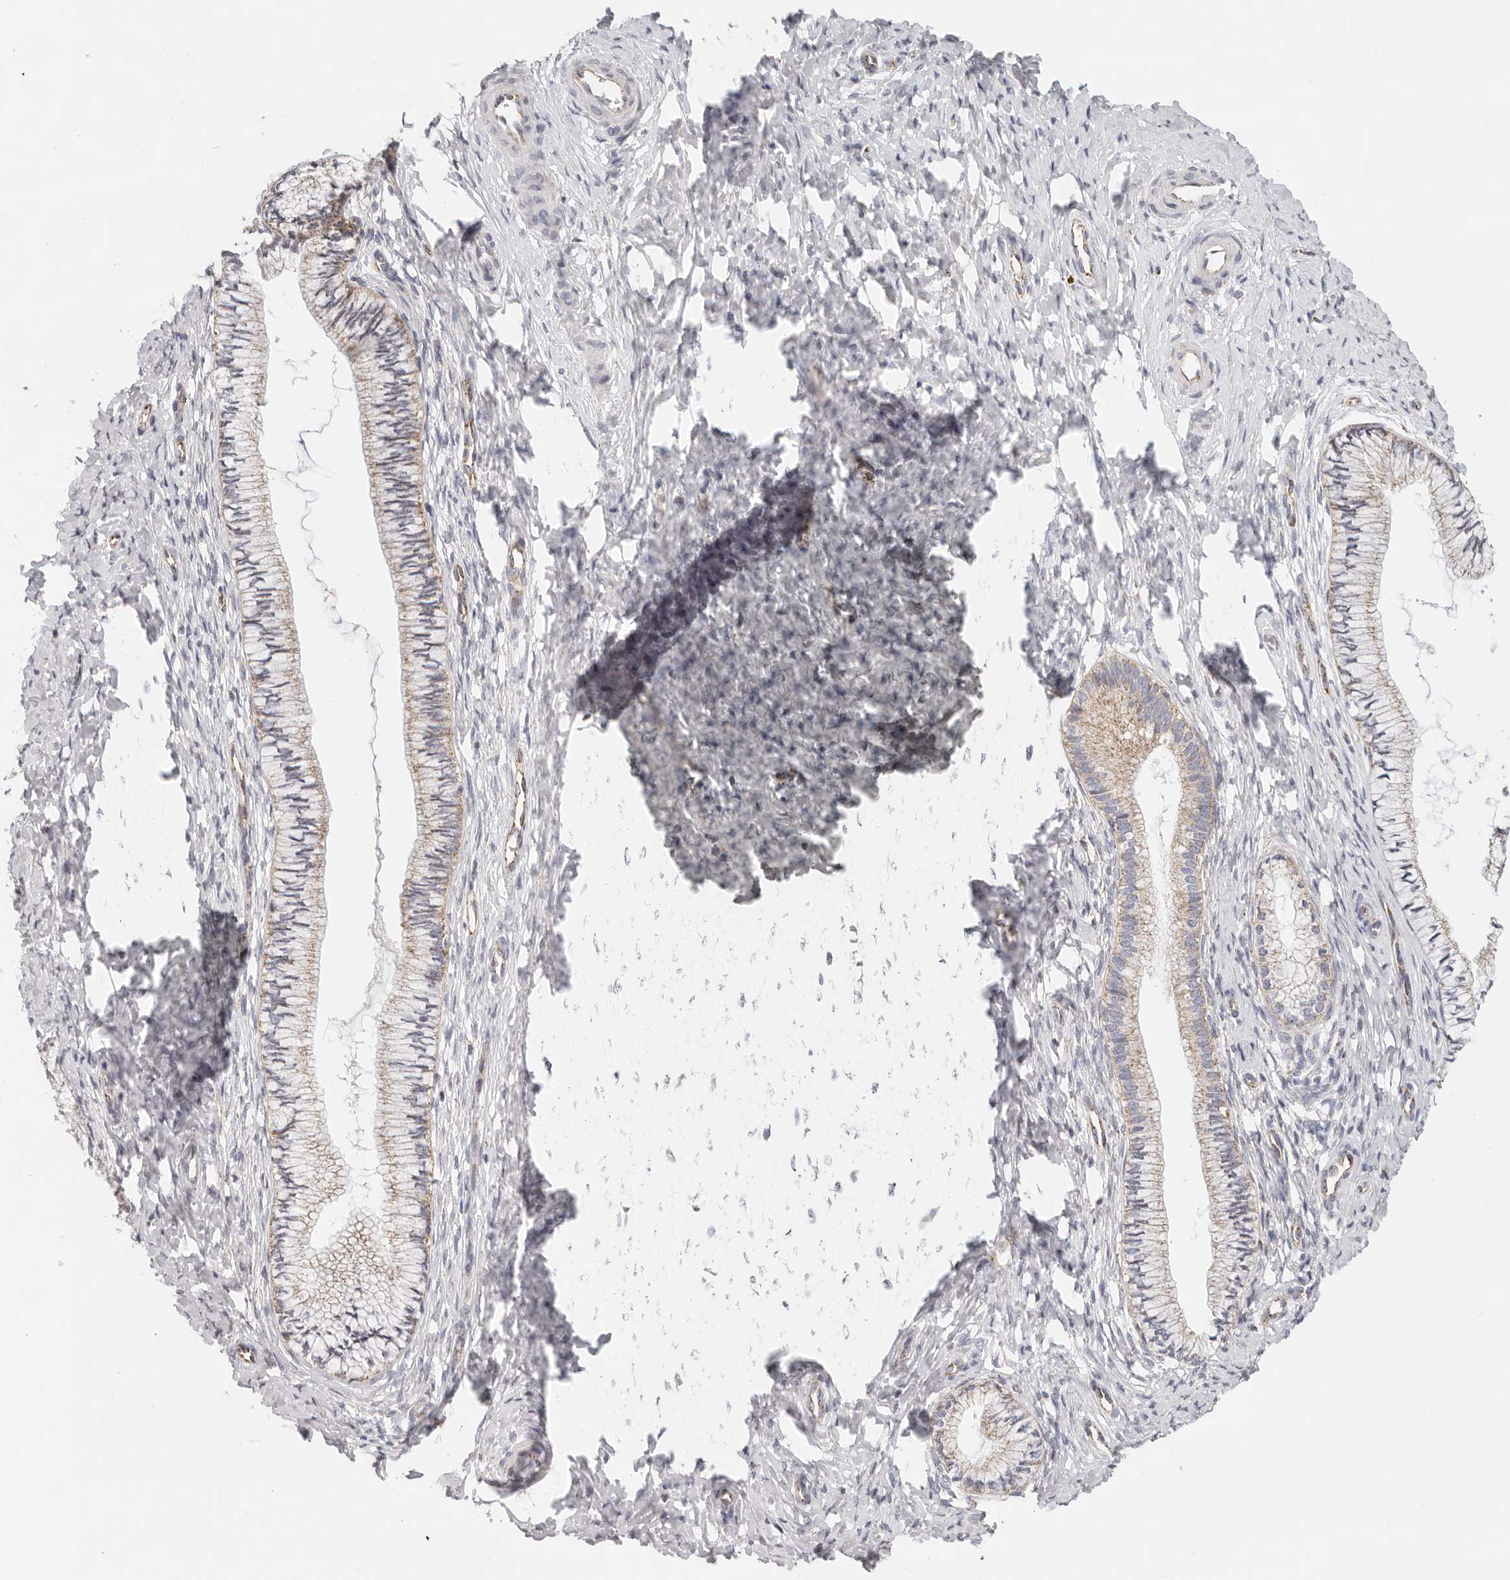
{"staining": {"intensity": "weak", "quantity": "25%-75%", "location": "cytoplasmic/membranous"}, "tissue": "cervix", "cell_type": "Glandular cells", "image_type": "normal", "snomed": [{"axis": "morphology", "description": "Normal tissue, NOS"}, {"axis": "topography", "description": "Cervix"}], "caption": "Immunohistochemistry (DAB (3,3'-diaminobenzidine)) staining of unremarkable cervix exhibits weak cytoplasmic/membranous protein staining in approximately 25%-75% of glandular cells. The protein is shown in brown color, while the nuclei are stained blue.", "gene": "AFDN", "patient": {"sex": "female", "age": 36}}